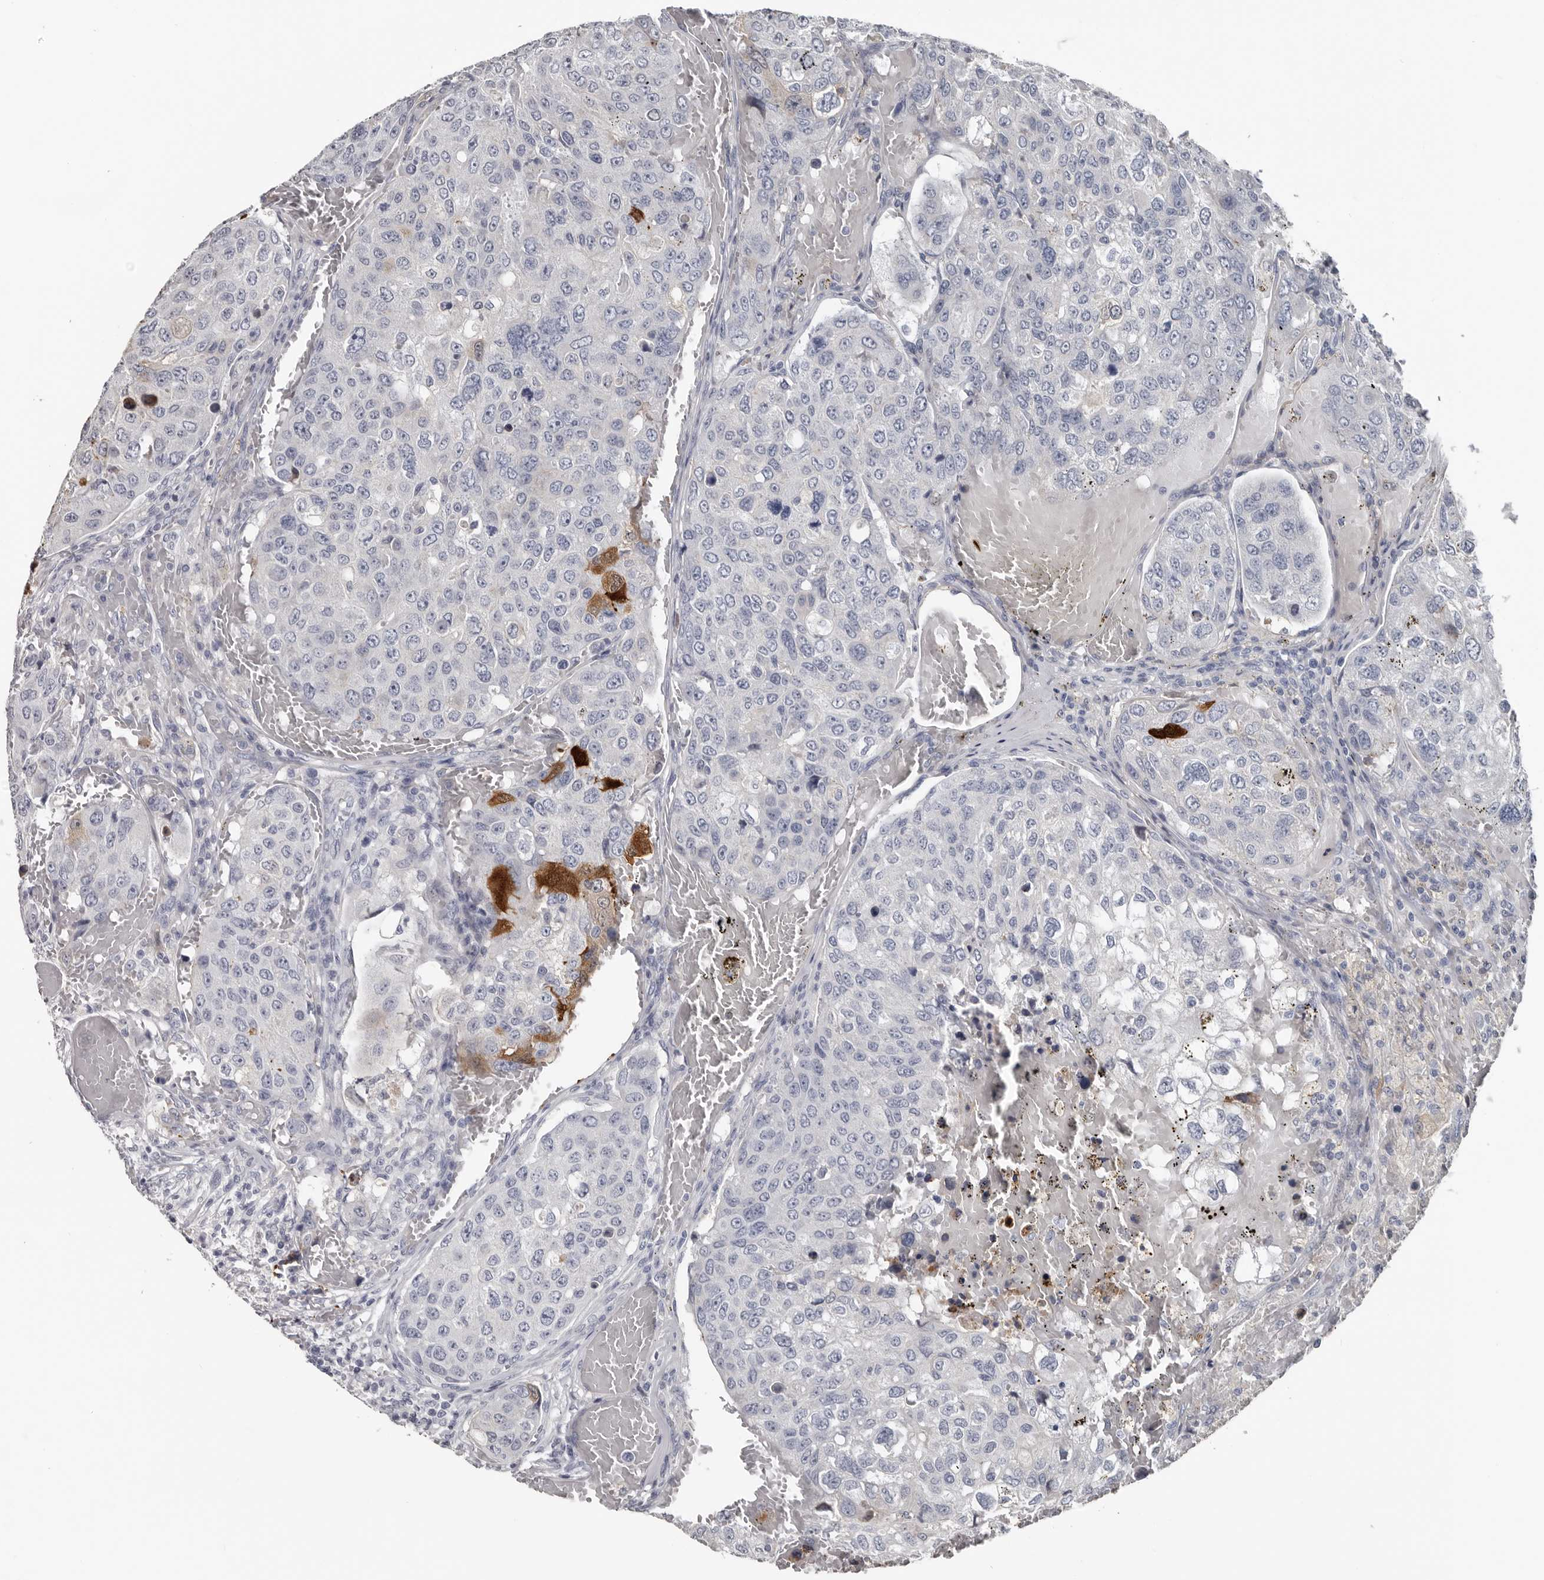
{"staining": {"intensity": "negative", "quantity": "none", "location": "none"}, "tissue": "urothelial cancer", "cell_type": "Tumor cells", "image_type": "cancer", "snomed": [{"axis": "morphology", "description": "Urothelial carcinoma, High grade"}, {"axis": "topography", "description": "Lymph node"}, {"axis": "topography", "description": "Urinary bladder"}], "caption": "Tumor cells are negative for brown protein staining in urothelial carcinoma (high-grade).", "gene": "FABP7", "patient": {"sex": "male", "age": 51}}